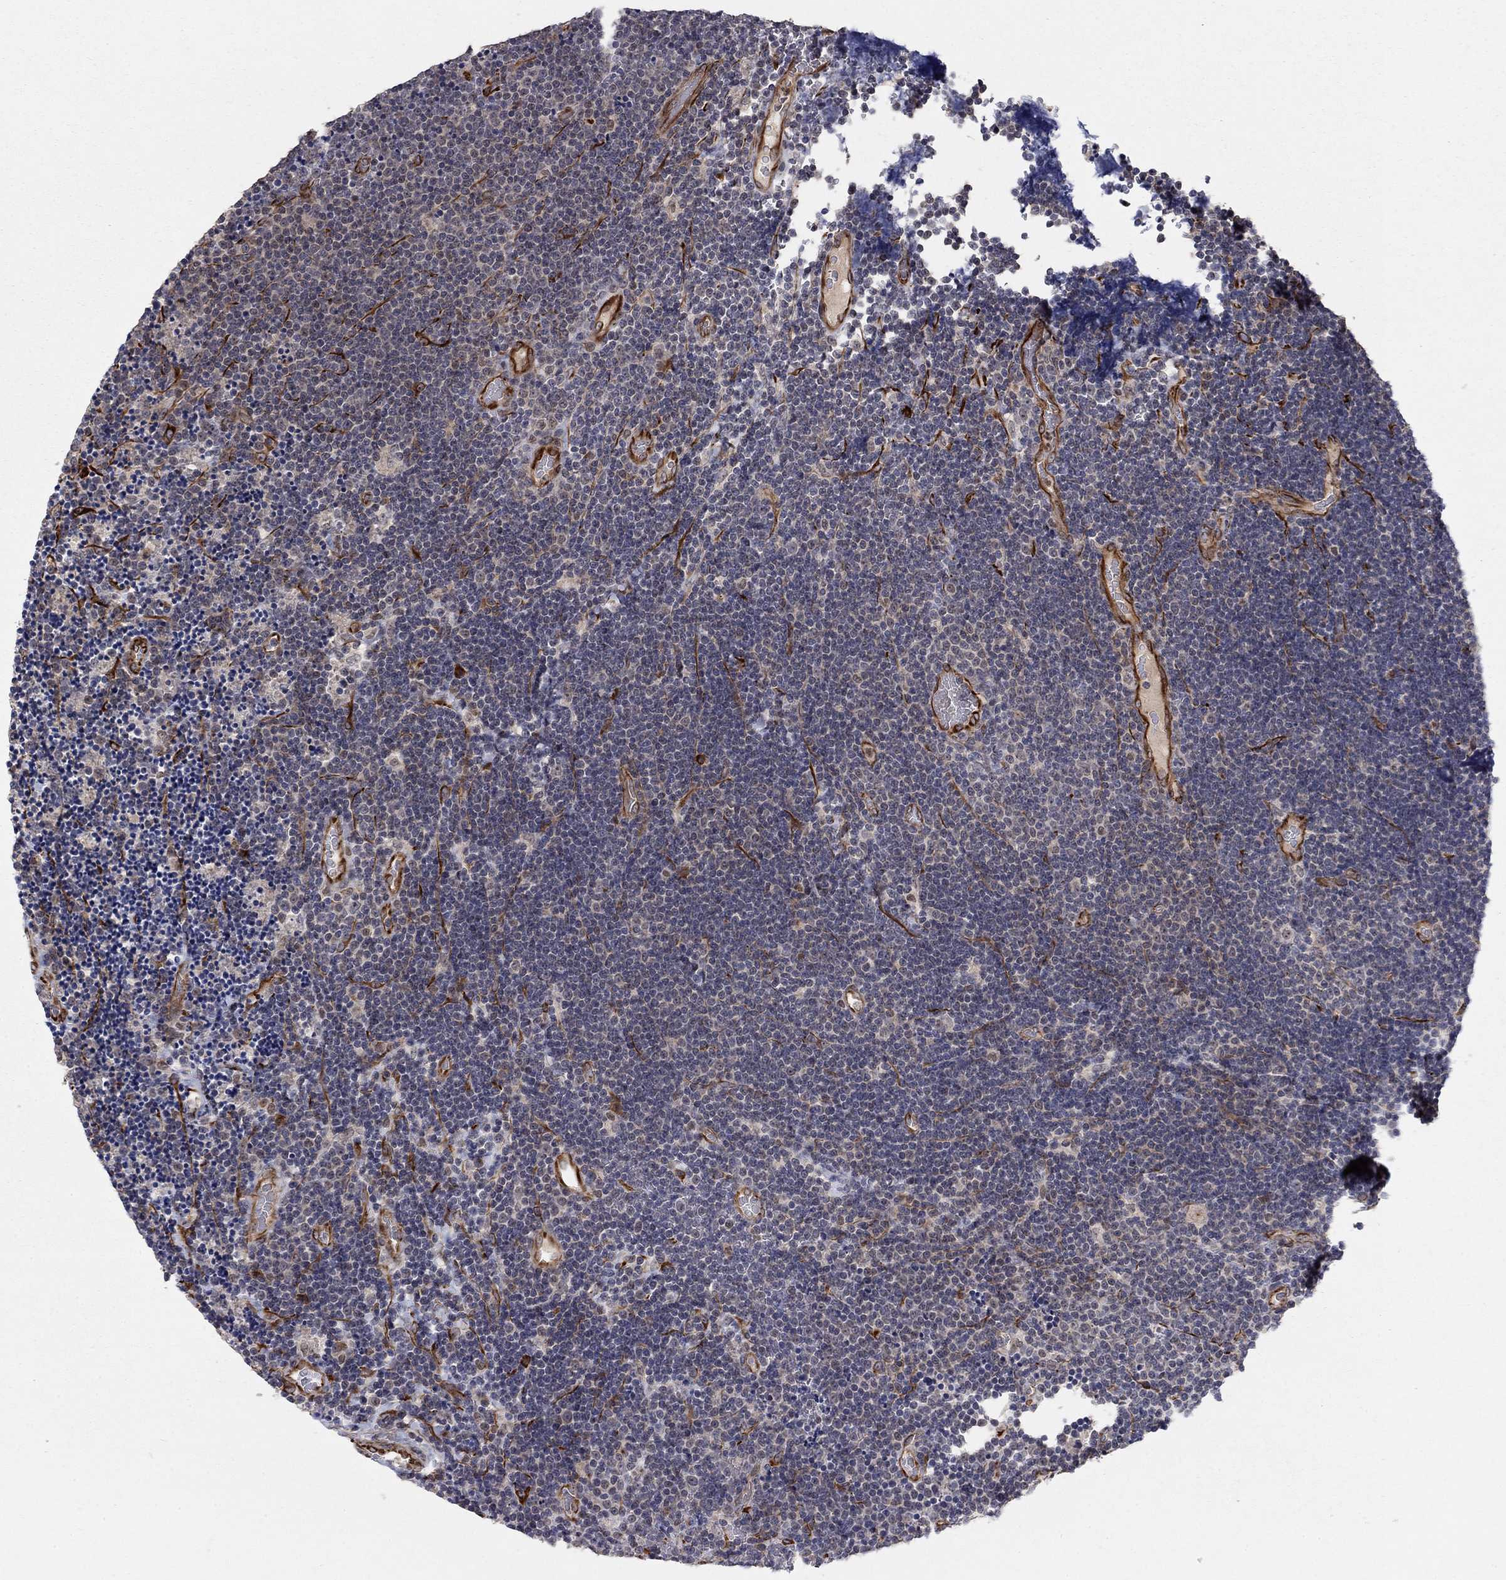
{"staining": {"intensity": "negative", "quantity": "none", "location": "none"}, "tissue": "lymphoma", "cell_type": "Tumor cells", "image_type": "cancer", "snomed": [{"axis": "morphology", "description": "Malignant lymphoma, non-Hodgkin's type, Low grade"}, {"axis": "topography", "description": "Brain"}], "caption": "A histopathology image of human malignant lymphoma, non-Hodgkin's type (low-grade) is negative for staining in tumor cells. (DAB IHC, high magnification).", "gene": "MSRA", "patient": {"sex": "female", "age": 66}}